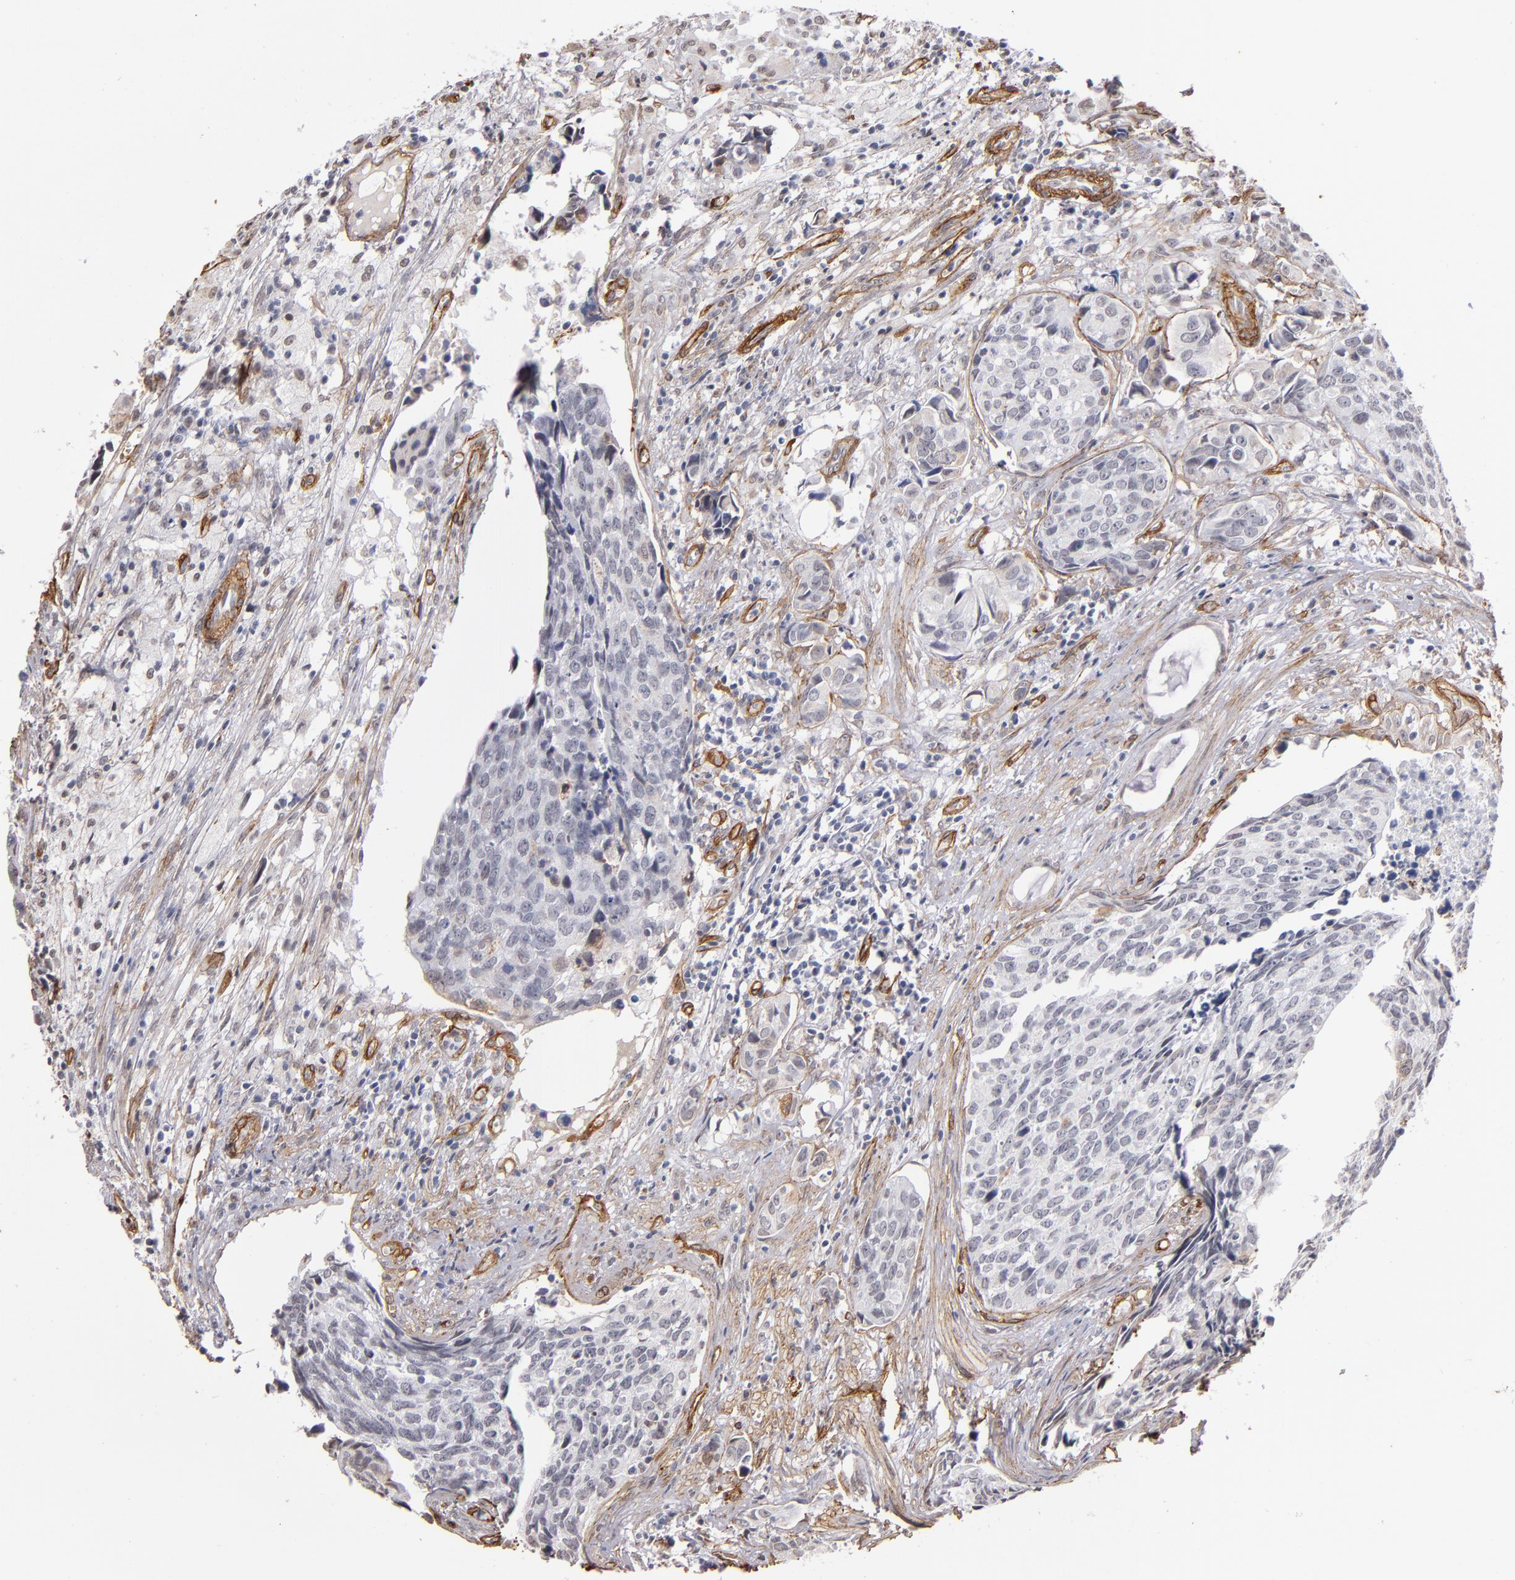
{"staining": {"intensity": "negative", "quantity": "none", "location": "none"}, "tissue": "urothelial cancer", "cell_type": "Tumor cells", "image_type": "cancer", "snomed": [{"axis": "morphology", "description": "Urothelial carcinoma, High grade"}, {"axis": "topography", "description": "Urinary bladder"}], "caption": "Urothelial cancer stained for a protein using IHC shows no staining tumor cells.", "gene": "LAMC1", "patient": {"sex": "male", "age": 81}}